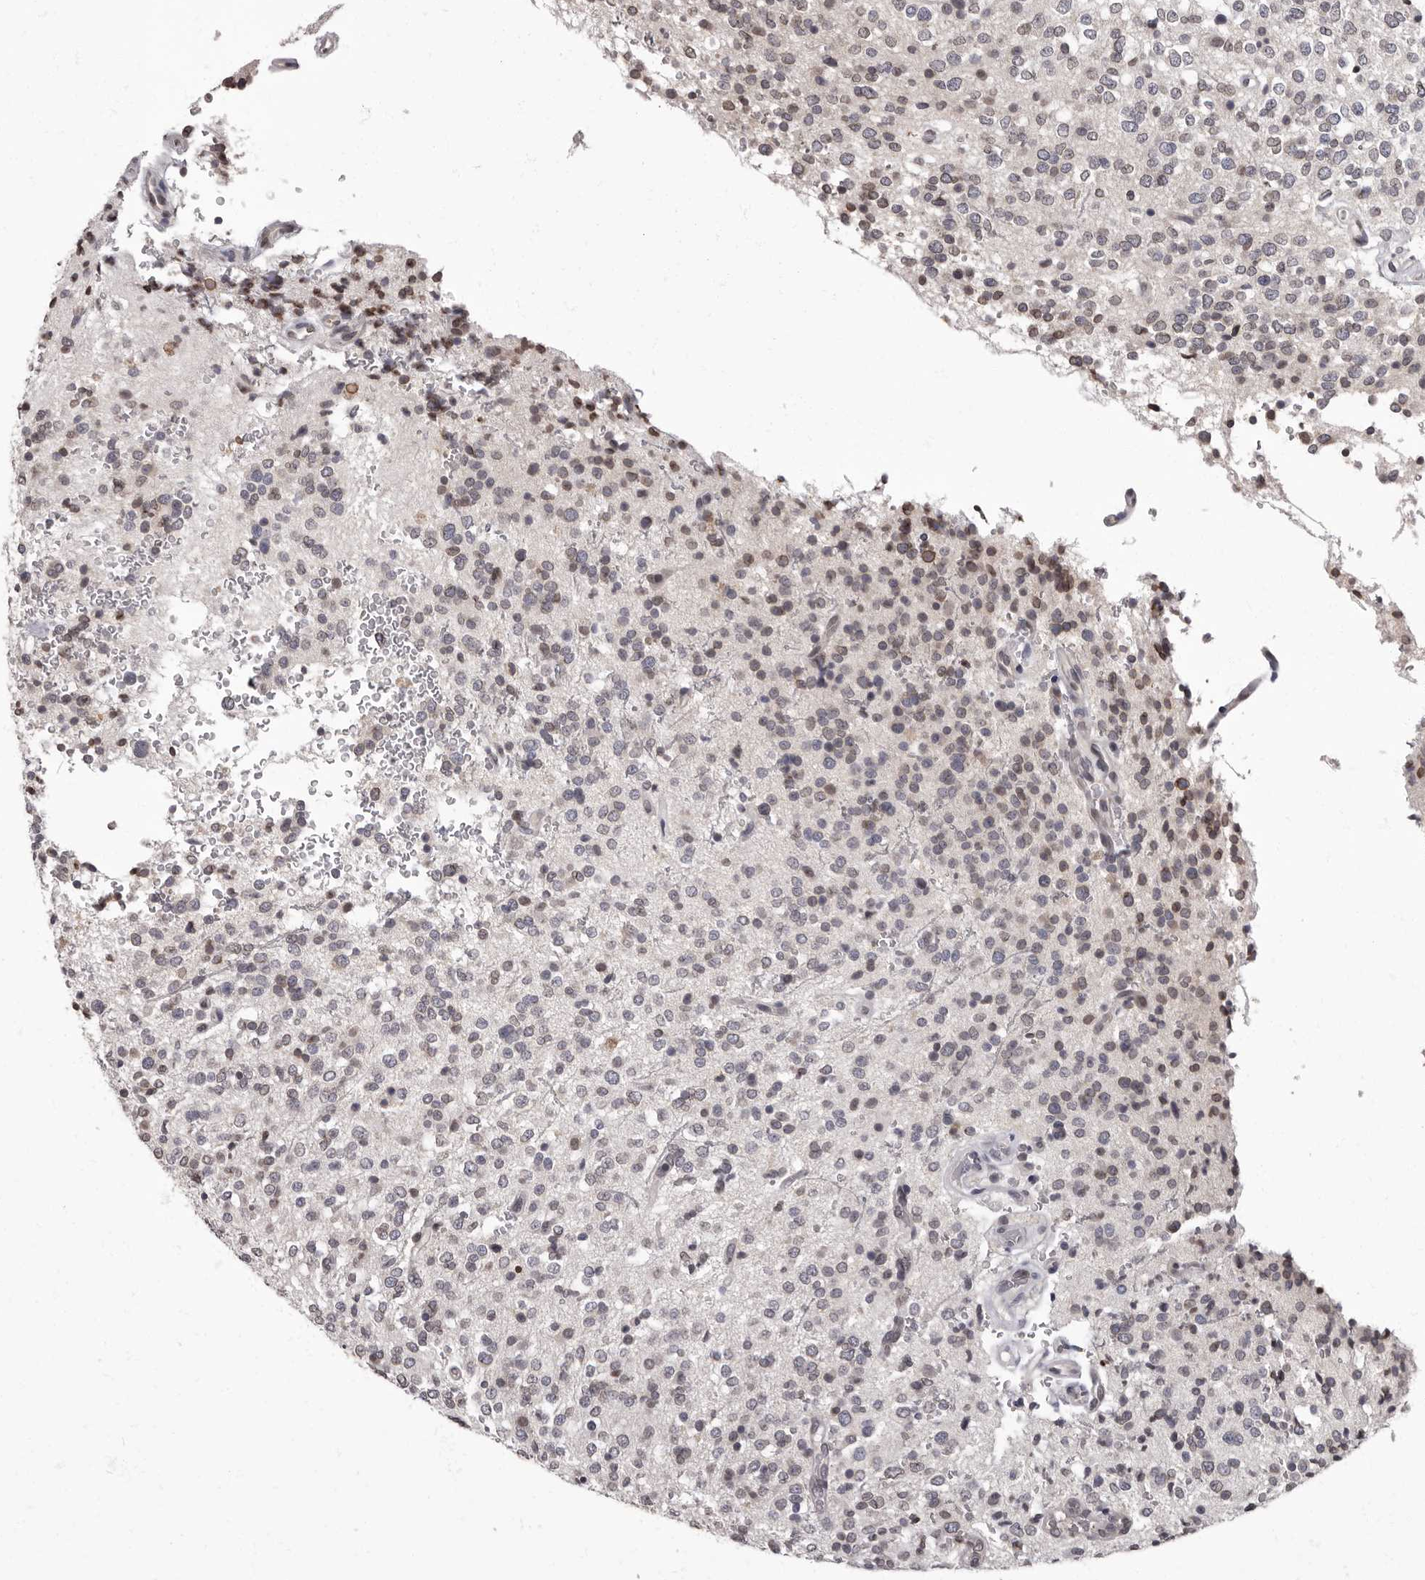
{"staining": {"intensity": "weak", "quantity": "<25%", "location": "nuclear"}, "tissue": "glioma", "cell_type": "Tumor cells", "image_type": "cancer", "snomed": [{"axis": "morphology", "description": "Glioma, malignant, High grade"}, {"axis": "topography", "description": "Brain"}], "caption": "High-grade glioma (malignant) was stained to show a protein in brown. There is no significant expression in tumor cells.", "gene": "C1orf50", "patient": {"sex": "male", "age": 34}}